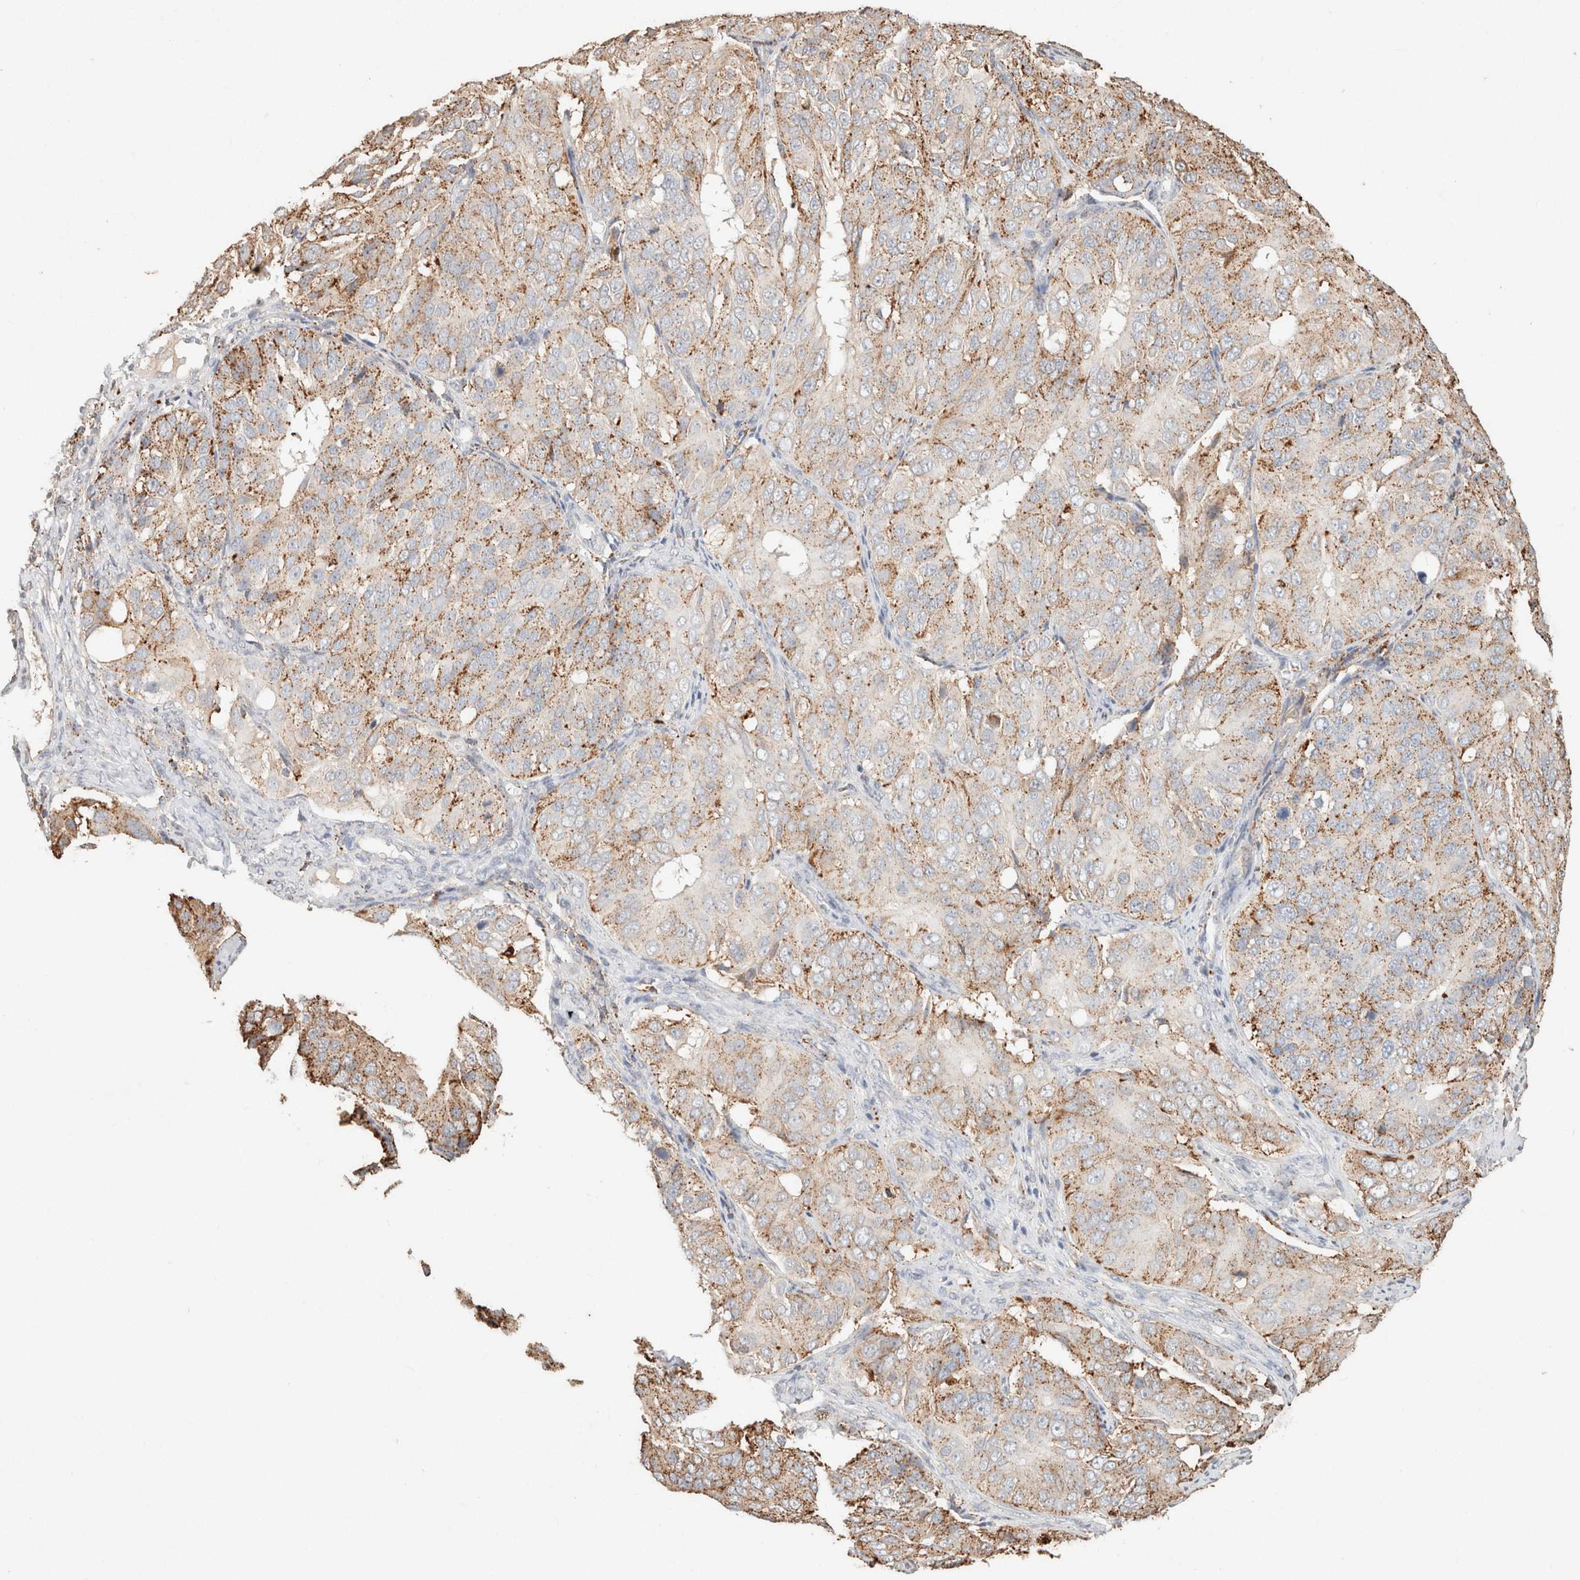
{"staining": {"intensity": "moderate", "quantity": "25%-75%", "location": "cytoplasmic/membranous"}, "tissue": "ovarian cancer", "cell_type": "Tumor cells", "image_type": "cancer", "snomed": [{"axis": "morphology", "description": "Carcinoma, endometroid"}, {"axis": "topography", "description": "Ovary"}], "caption": "Immunohistochemical staining of human ovarian cancer (endometroid carcinoma) displays medium levels of moderate cytoplasmic/membranous positivity in about 25%-75% of tumor cells.", "gene": "CTSC", "patient": {"sex": "female", "age": 51}}